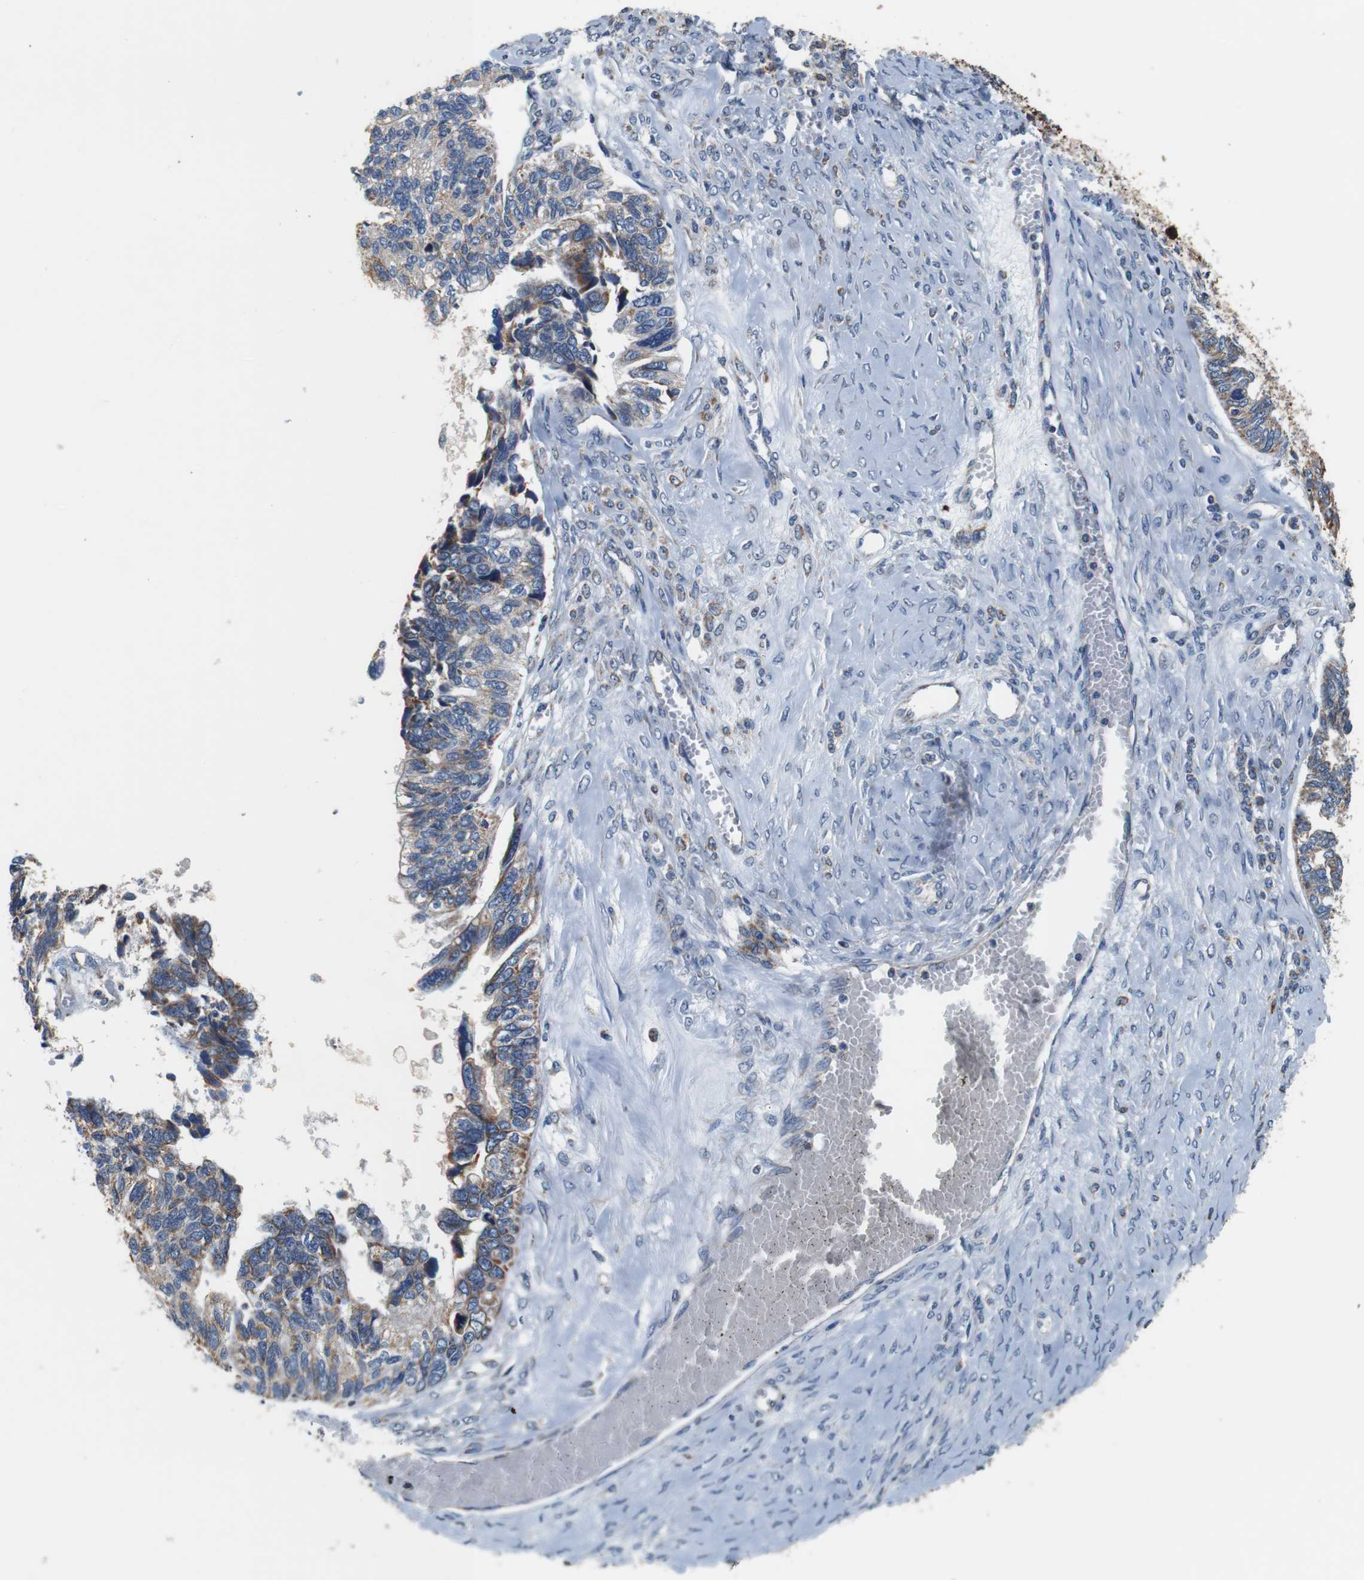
{"staining": {"intensity": "moderate", "quantity": ">75%", "location": "cytoplasmic/membranous"}, "tissue": "ovarian cancer", "cell_type": "Tumor cells", "image_type": "cancer", "snomed": [{"axis": "morphology", "description": "Cystadenocarcinoma, serous, NOS"}, {"axis": "topography", "description": "Ovary"}], "caption": "Protein expression by immunohistochemistry shows moderate cytoplasmic/membranous positivity in approximately >75% of tumor cells in ovarian cancer.", "gene": "LRP4", "patient": {"sex": "female", "age": 79}}